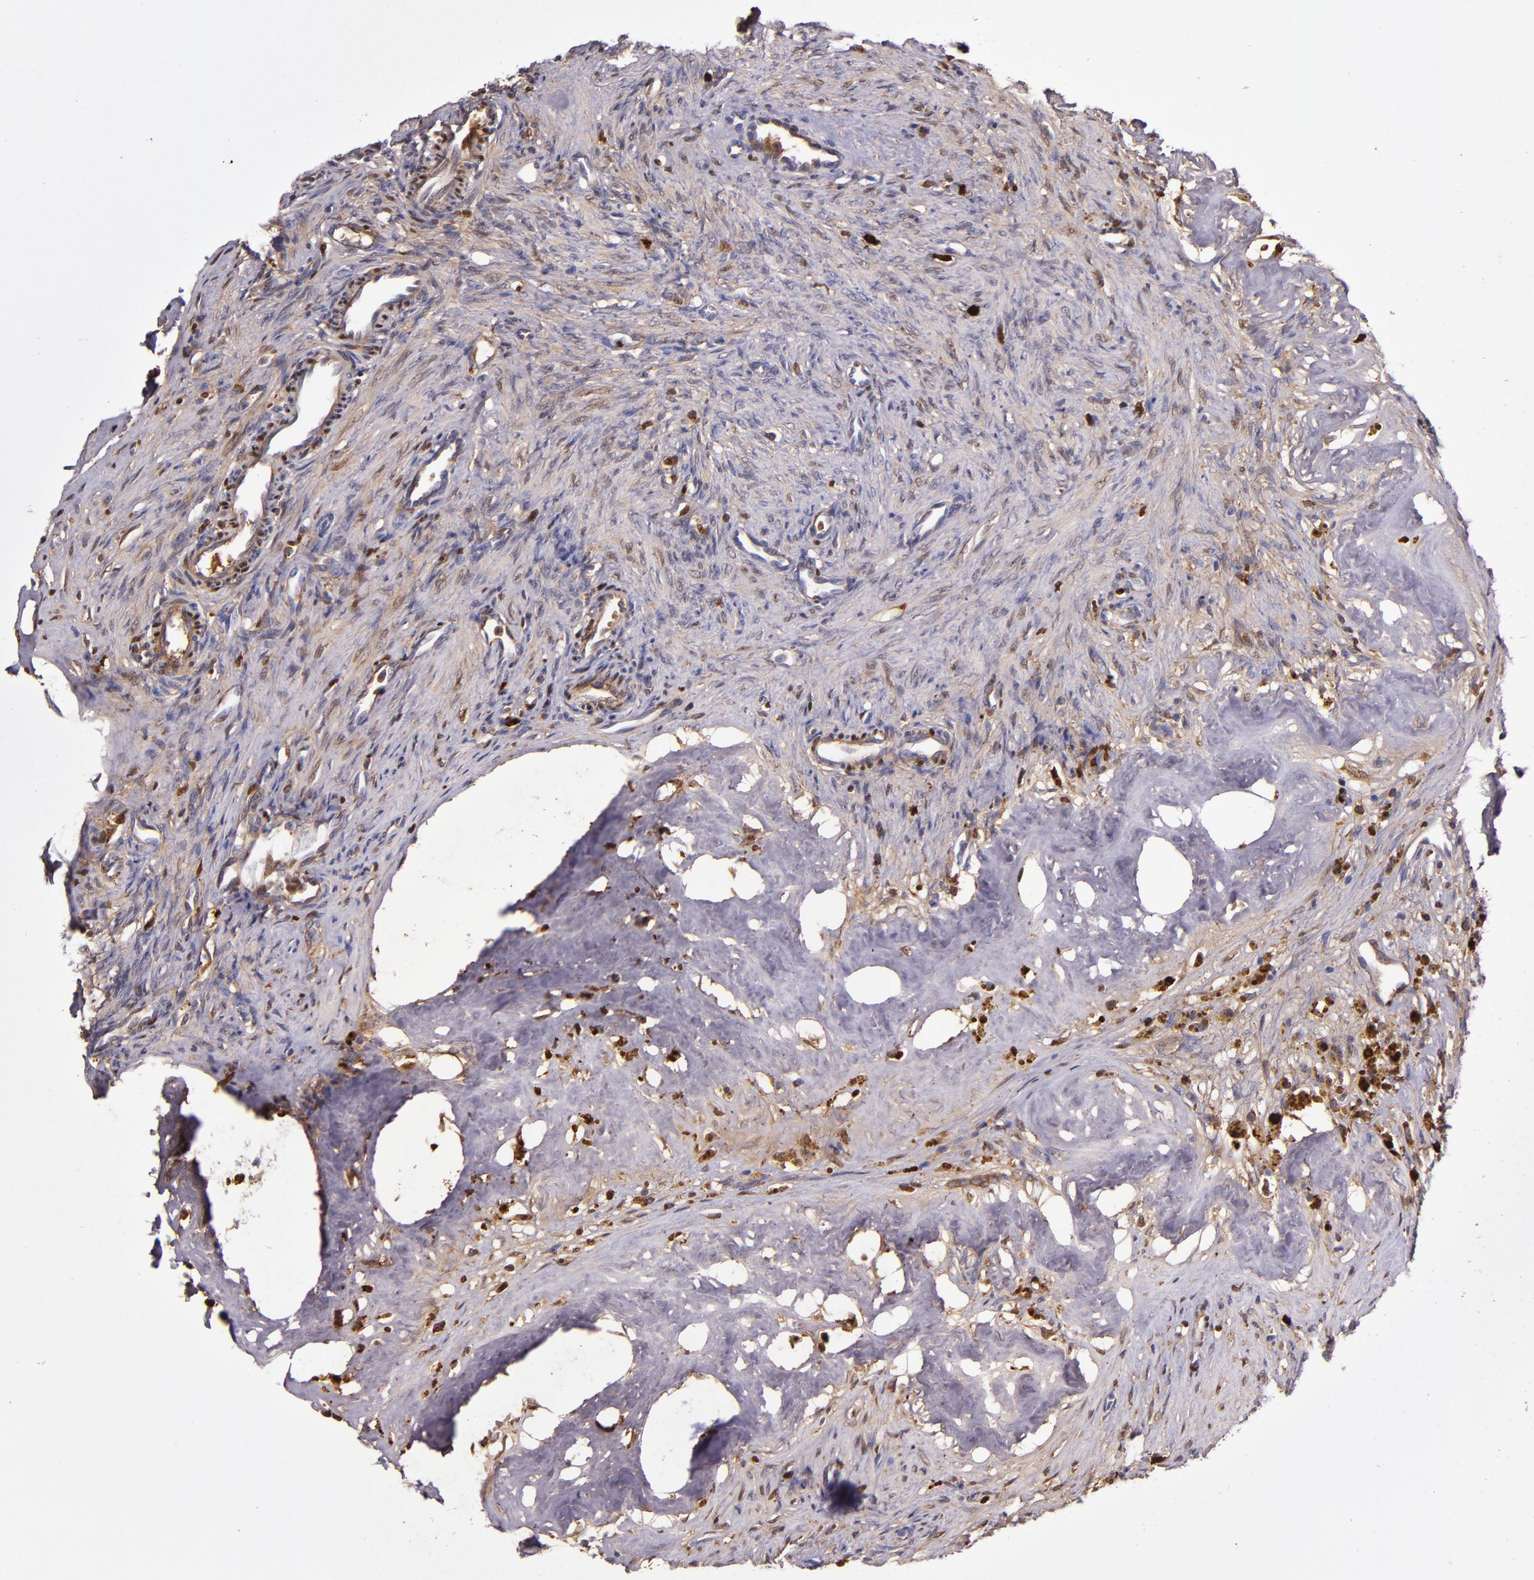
{"staining": {"intensity": "moderate", "quantity": ">75%", "location": "cytoplasmic/membranous"}, "tissue": "ovary", "cell_type": "Follicle cells", "image_type": "normal", "snomed": [{"axis": "morphology", "description": "Normal tissue, NOS"}, {"axis": "topography", "description": "Ovary"}], "caption": "Normal ovary was stained to show a protein in brown. There is medium levels of moderate cytoplasmic/membranous positivity in approximately >75% of follicle cells.", "gene": "CLEC3B", "patient": {"sex": "female", "age": 33}}